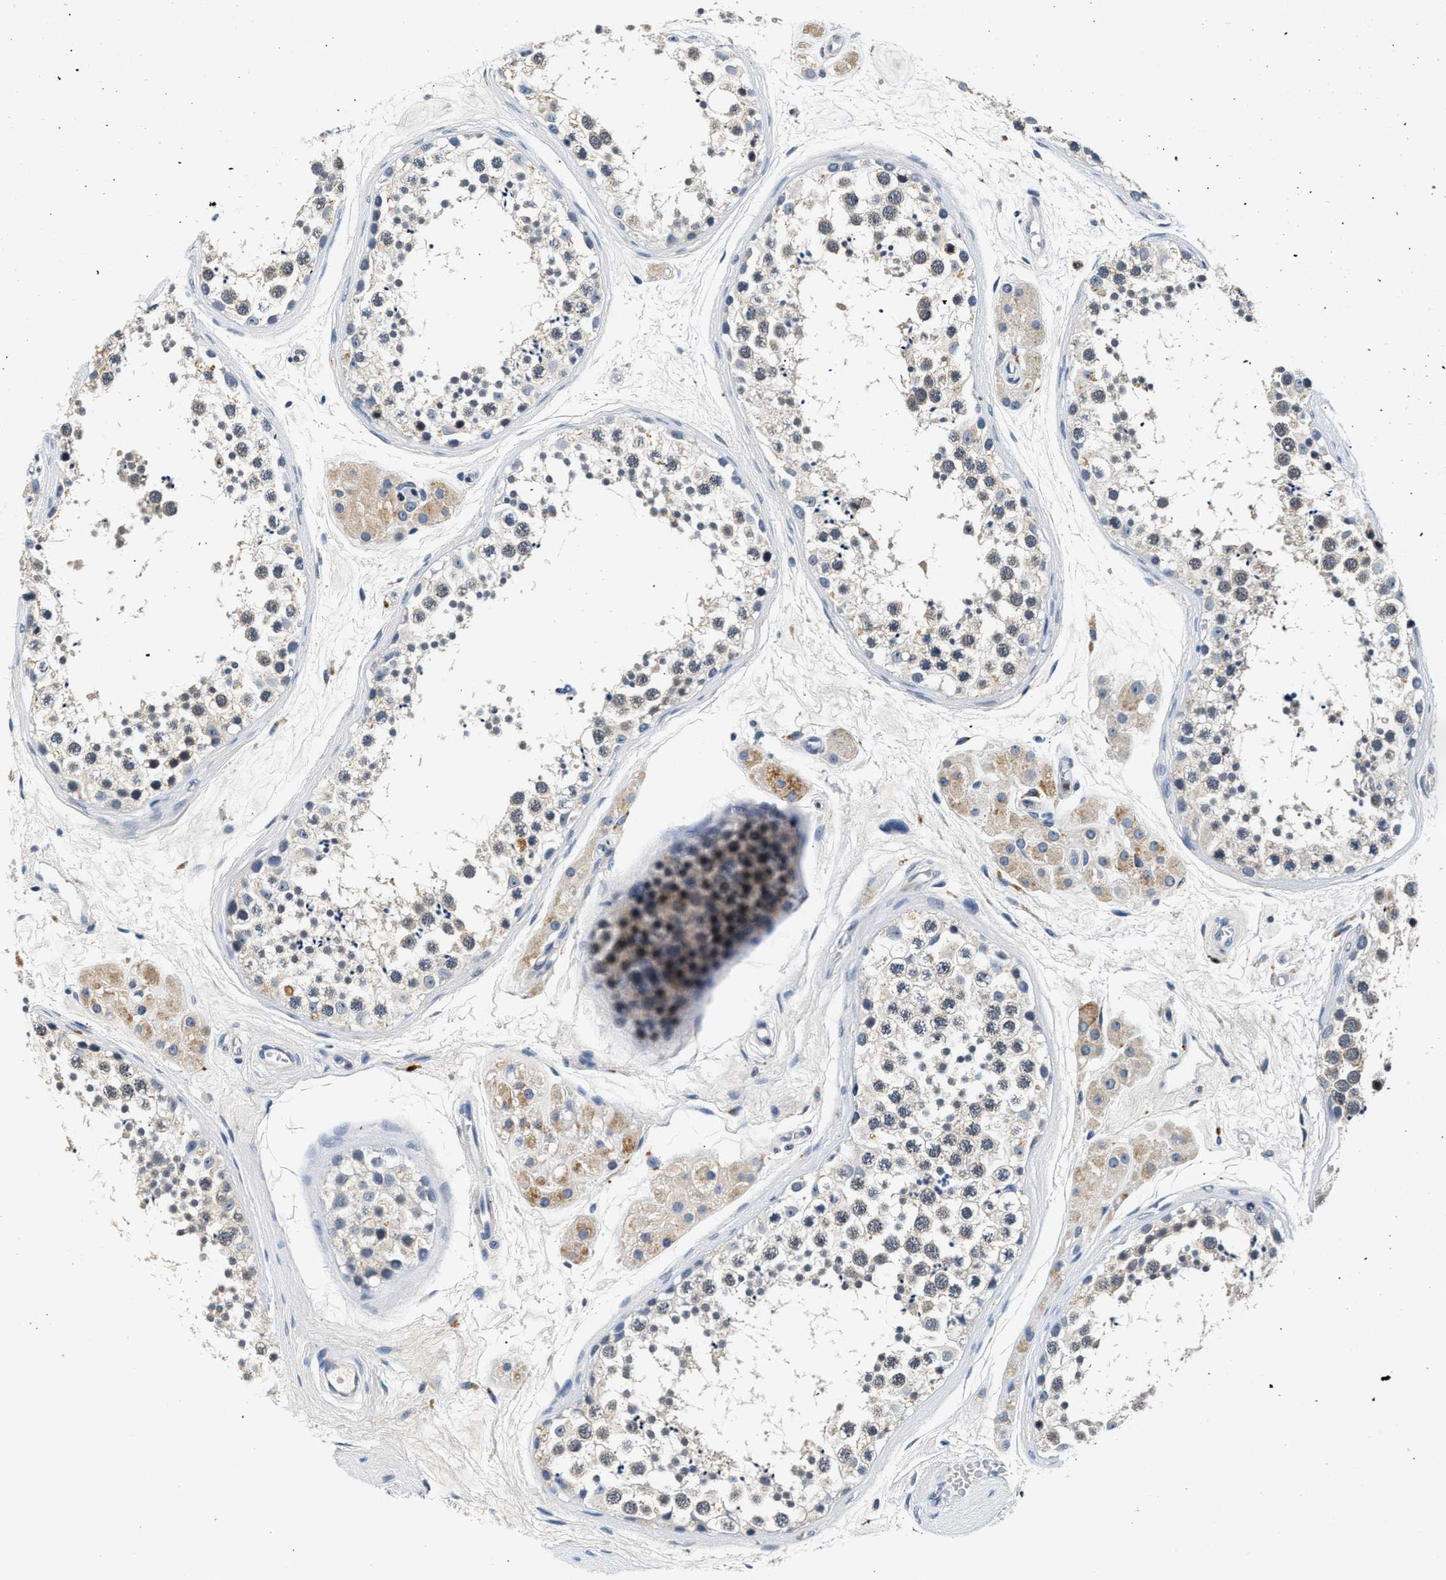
{"staining": {"intensity": "negative", "quantity": "none", "location": "none"}, "tissue": "testis", "cell_type": "Cells in seminiferous ducts", "image_type": "normal", "snomed": [{"axis": "morphology", "description": "Normal tissue, NOS"}, {"axis": "topography", "description": "Testis"}], "caption": "Immunohistochemistry of unremarkable testis demonstrates no expression in cells in seminiferous ducts. Nuclei are stained in blue.", "gene": "MED22", "patient": {"sex": "male", "age": 56}}